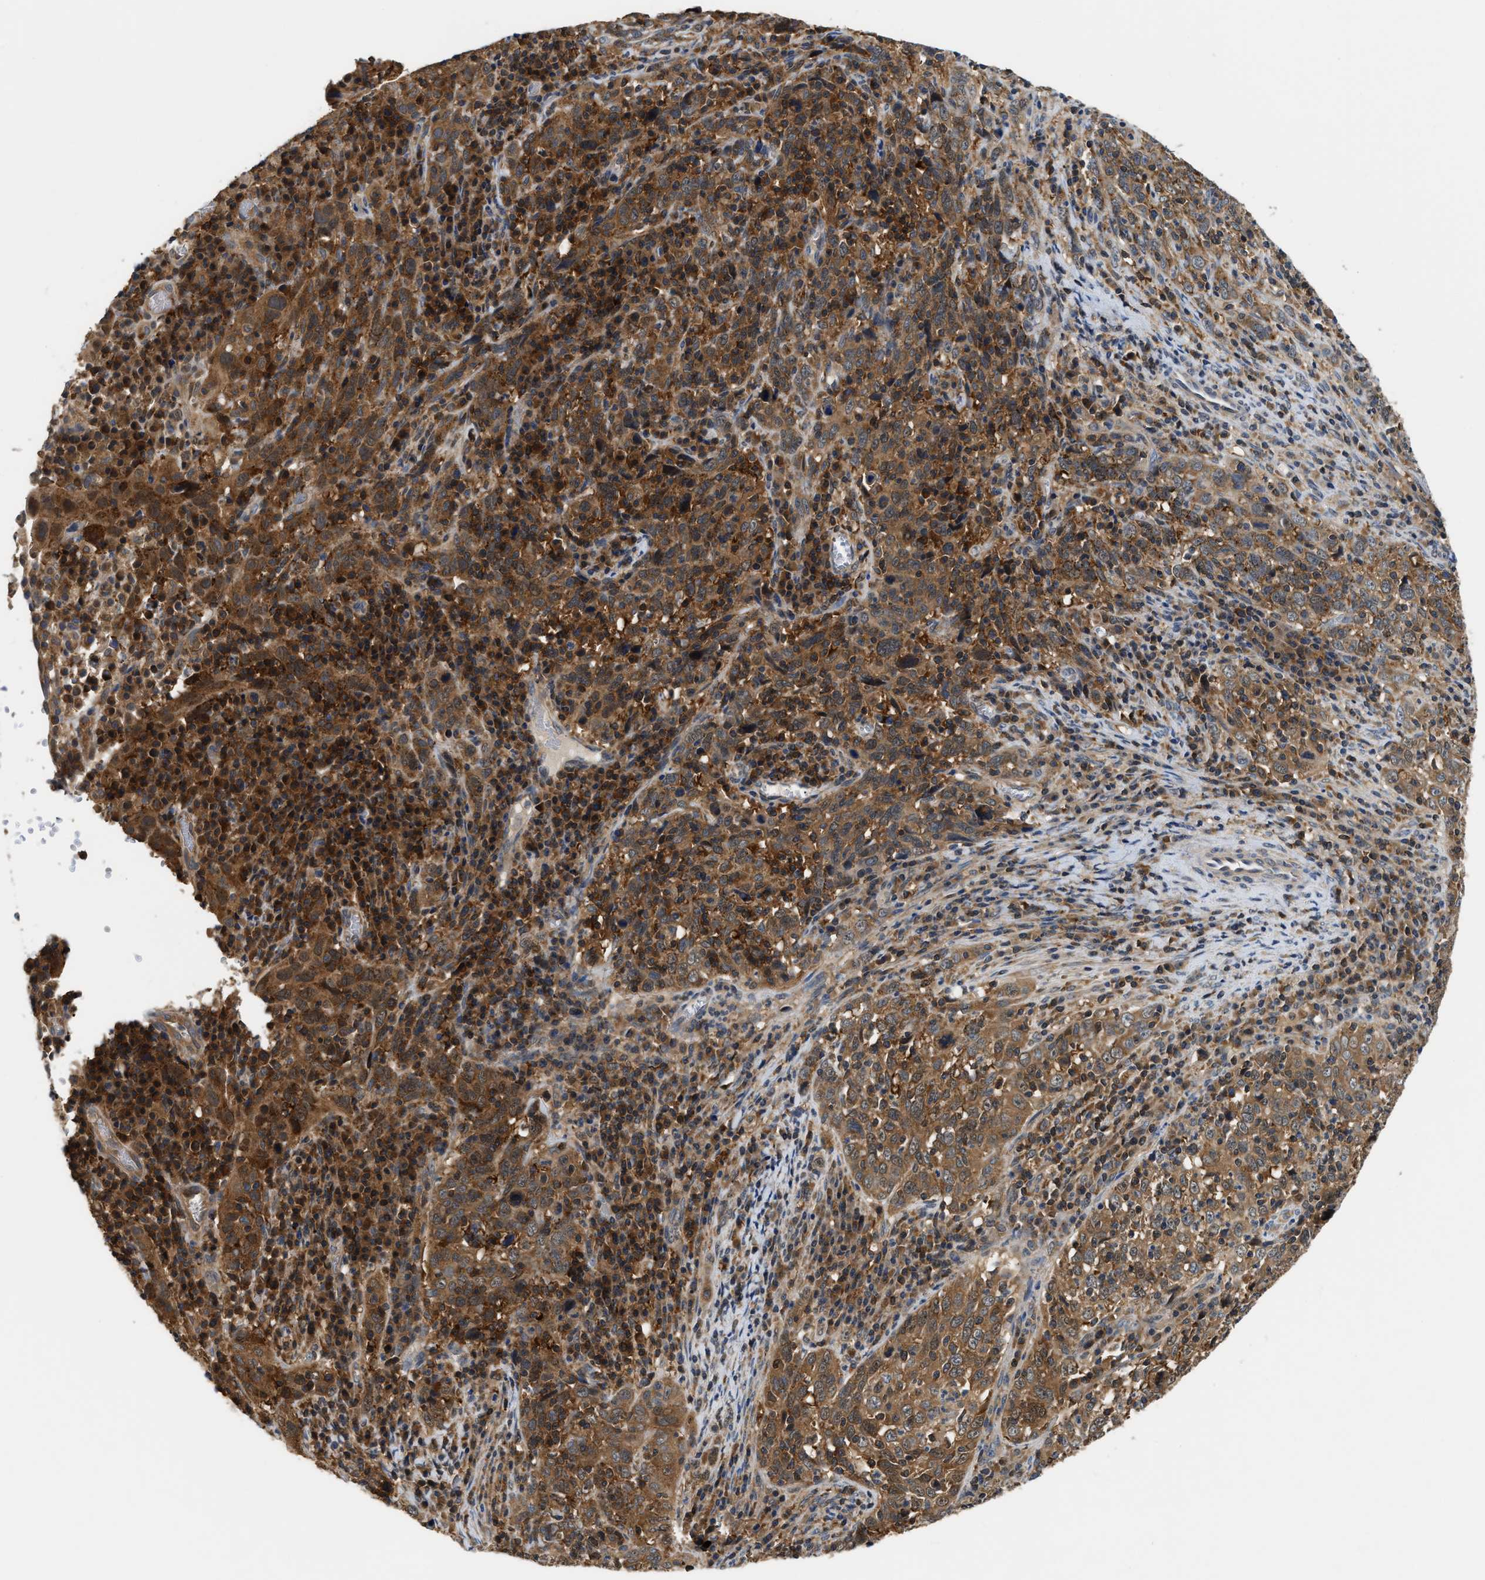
{"staining": {"intensity": "moderate", "quantity": ">75%", "location": "cytoplasmic/membranous"}, "tissue": "cervical cancer", "cell_type": "Tumor cells", "image_type": "cancer", "snomed": [{"axis": "morphology", "description": "Squamous cell carcinoma, NOS"}, {"axis": "topography", "description": "Cervix"}], "caption": "Approximately >75% of tumor cells in squamous cell carcinoma (cervical) show moderate cytoplasmic/membranous protein staining as visualized by brown immunohistochemical staining.", "gene": "CCM2", "patient": {"sex": "female", "age": 46}}